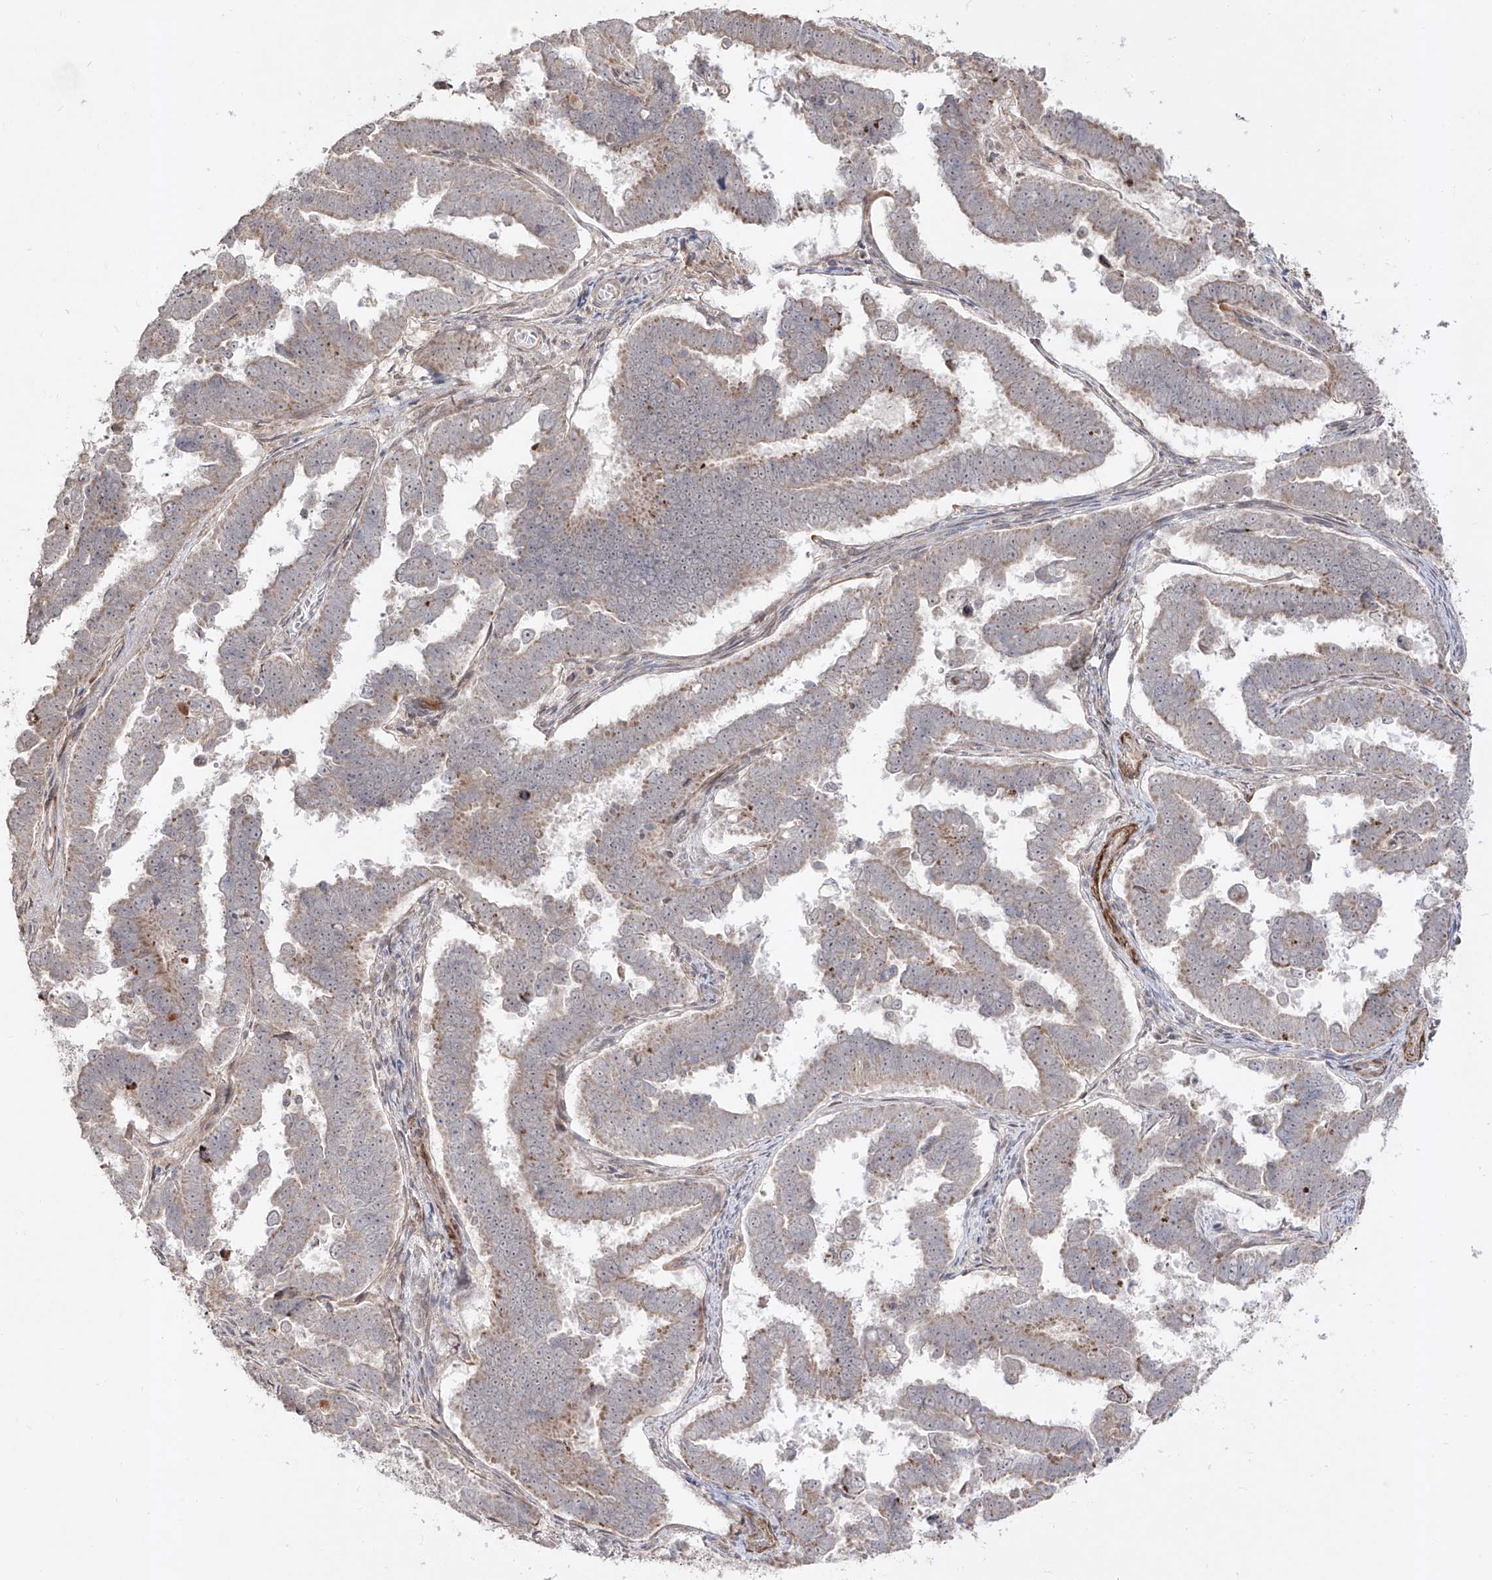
{"staining": {"intensity": "weak", "quantity": "<25%", "location": "cytoplasmic/membranous"}, "tissue": "endometrial cancer", "cell_type": "Tumor cells", "image_type": "cancer", "snomed": [{"axis": "morphology", "description": "Adenocarcinoma, NOS"}, {"axis": "topography", "description": "Endometrium"}], "caption": "This is an IHC histopathology image of endometrial adenocarcinoma. There is no staining in tumor cells.", "gene": "KDM1B", "patient": {"sex": "female", "age": 75}}